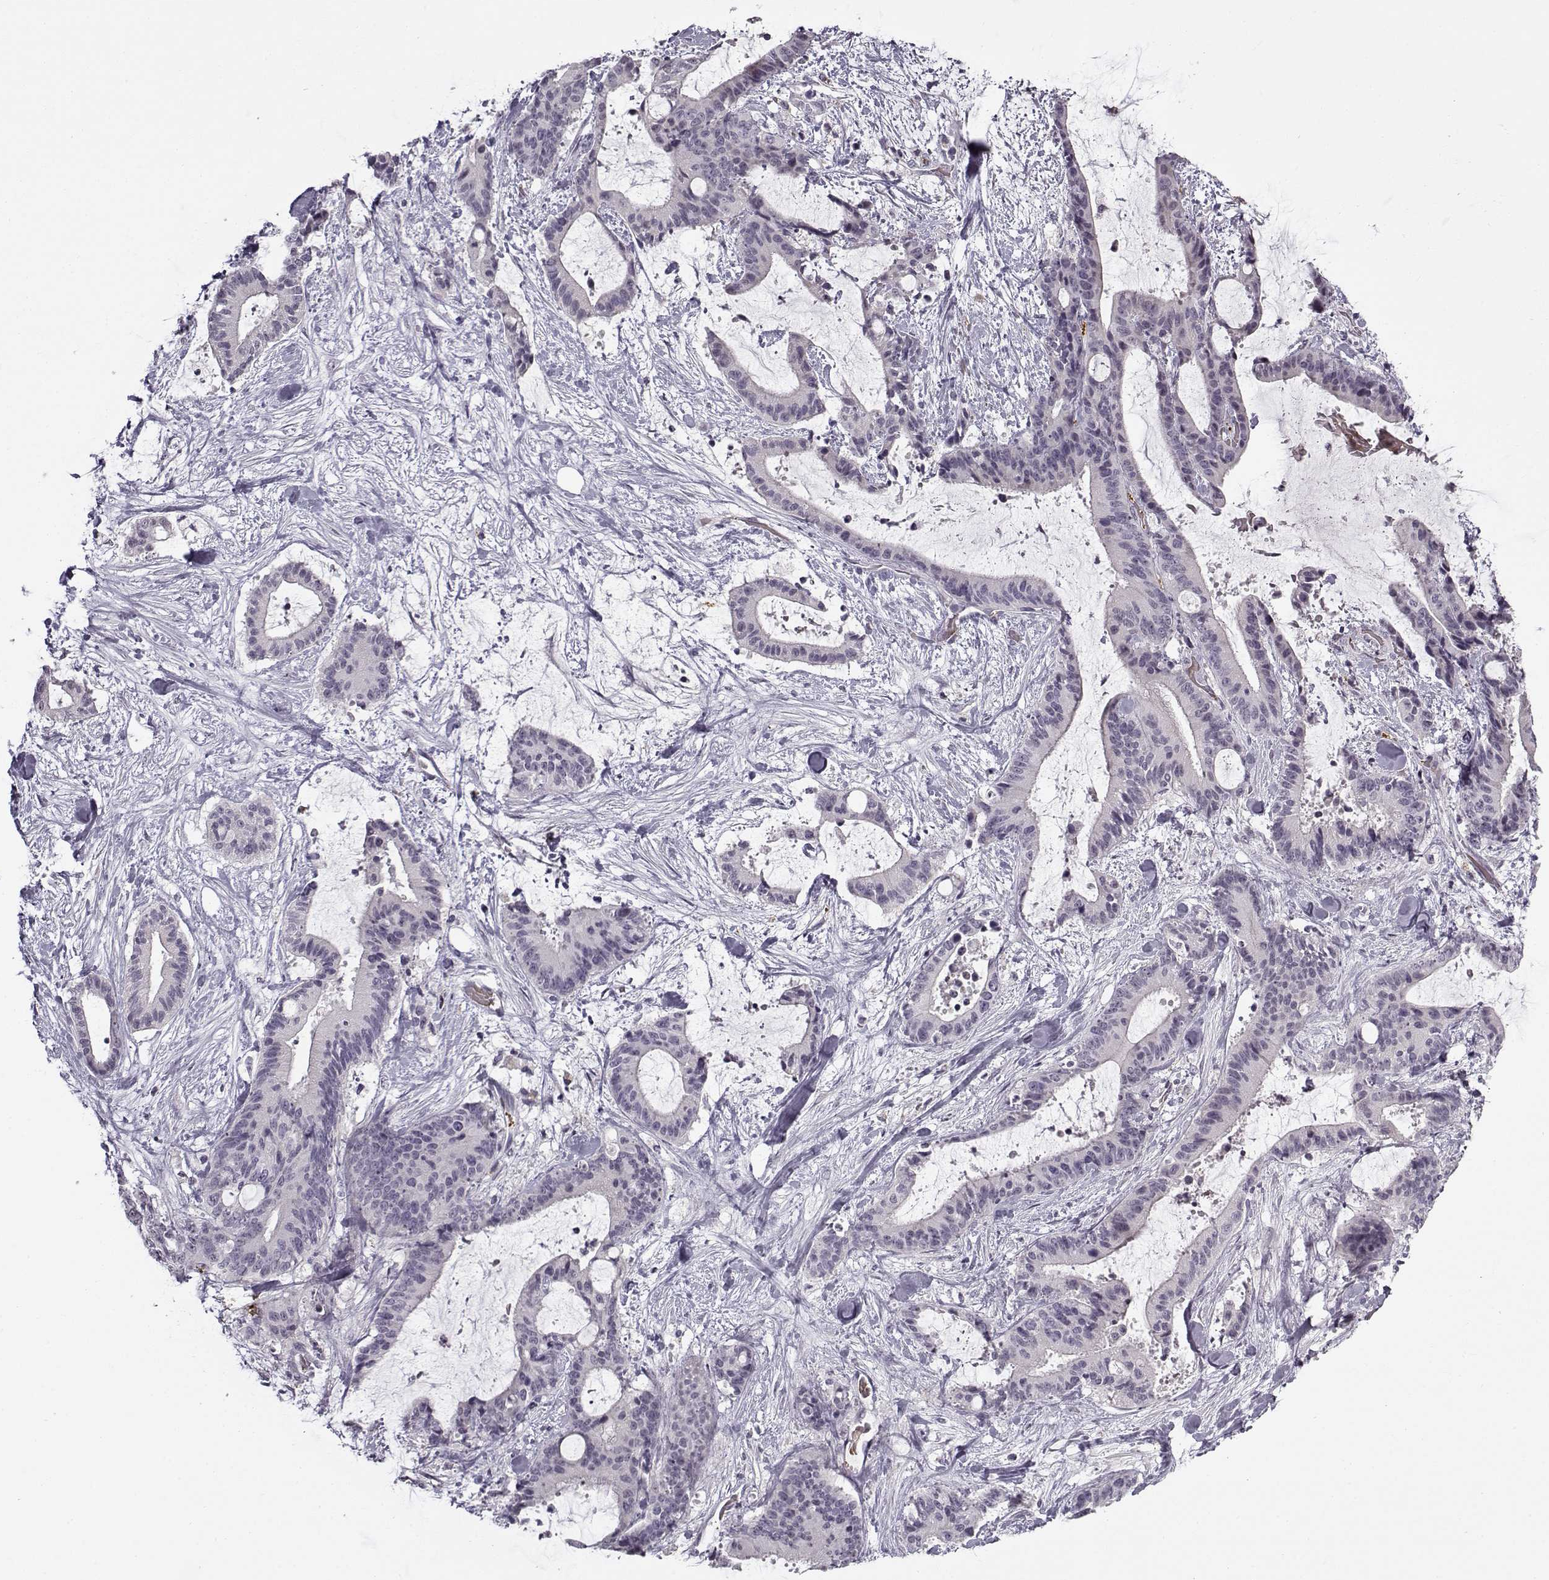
{"staining": {"intensity": "negative", "quantity": "none", "location": "none"}, "tissue": "liver cancer", "cell_type": "Tumor cells", "image_type": "cancer", "snomed": [{"axis": "morphology", "description": "Cholangiocarcinoma"}, {"axis": "topography", "description": "Liver"}], "caption": "Immunohistochemical staining of human liver cancer (cholangiocarcinoma) demonstrates no significant expression in tumor cells.", "gene": "SNCA", "patient": {"sex": "female", "age": 73}}